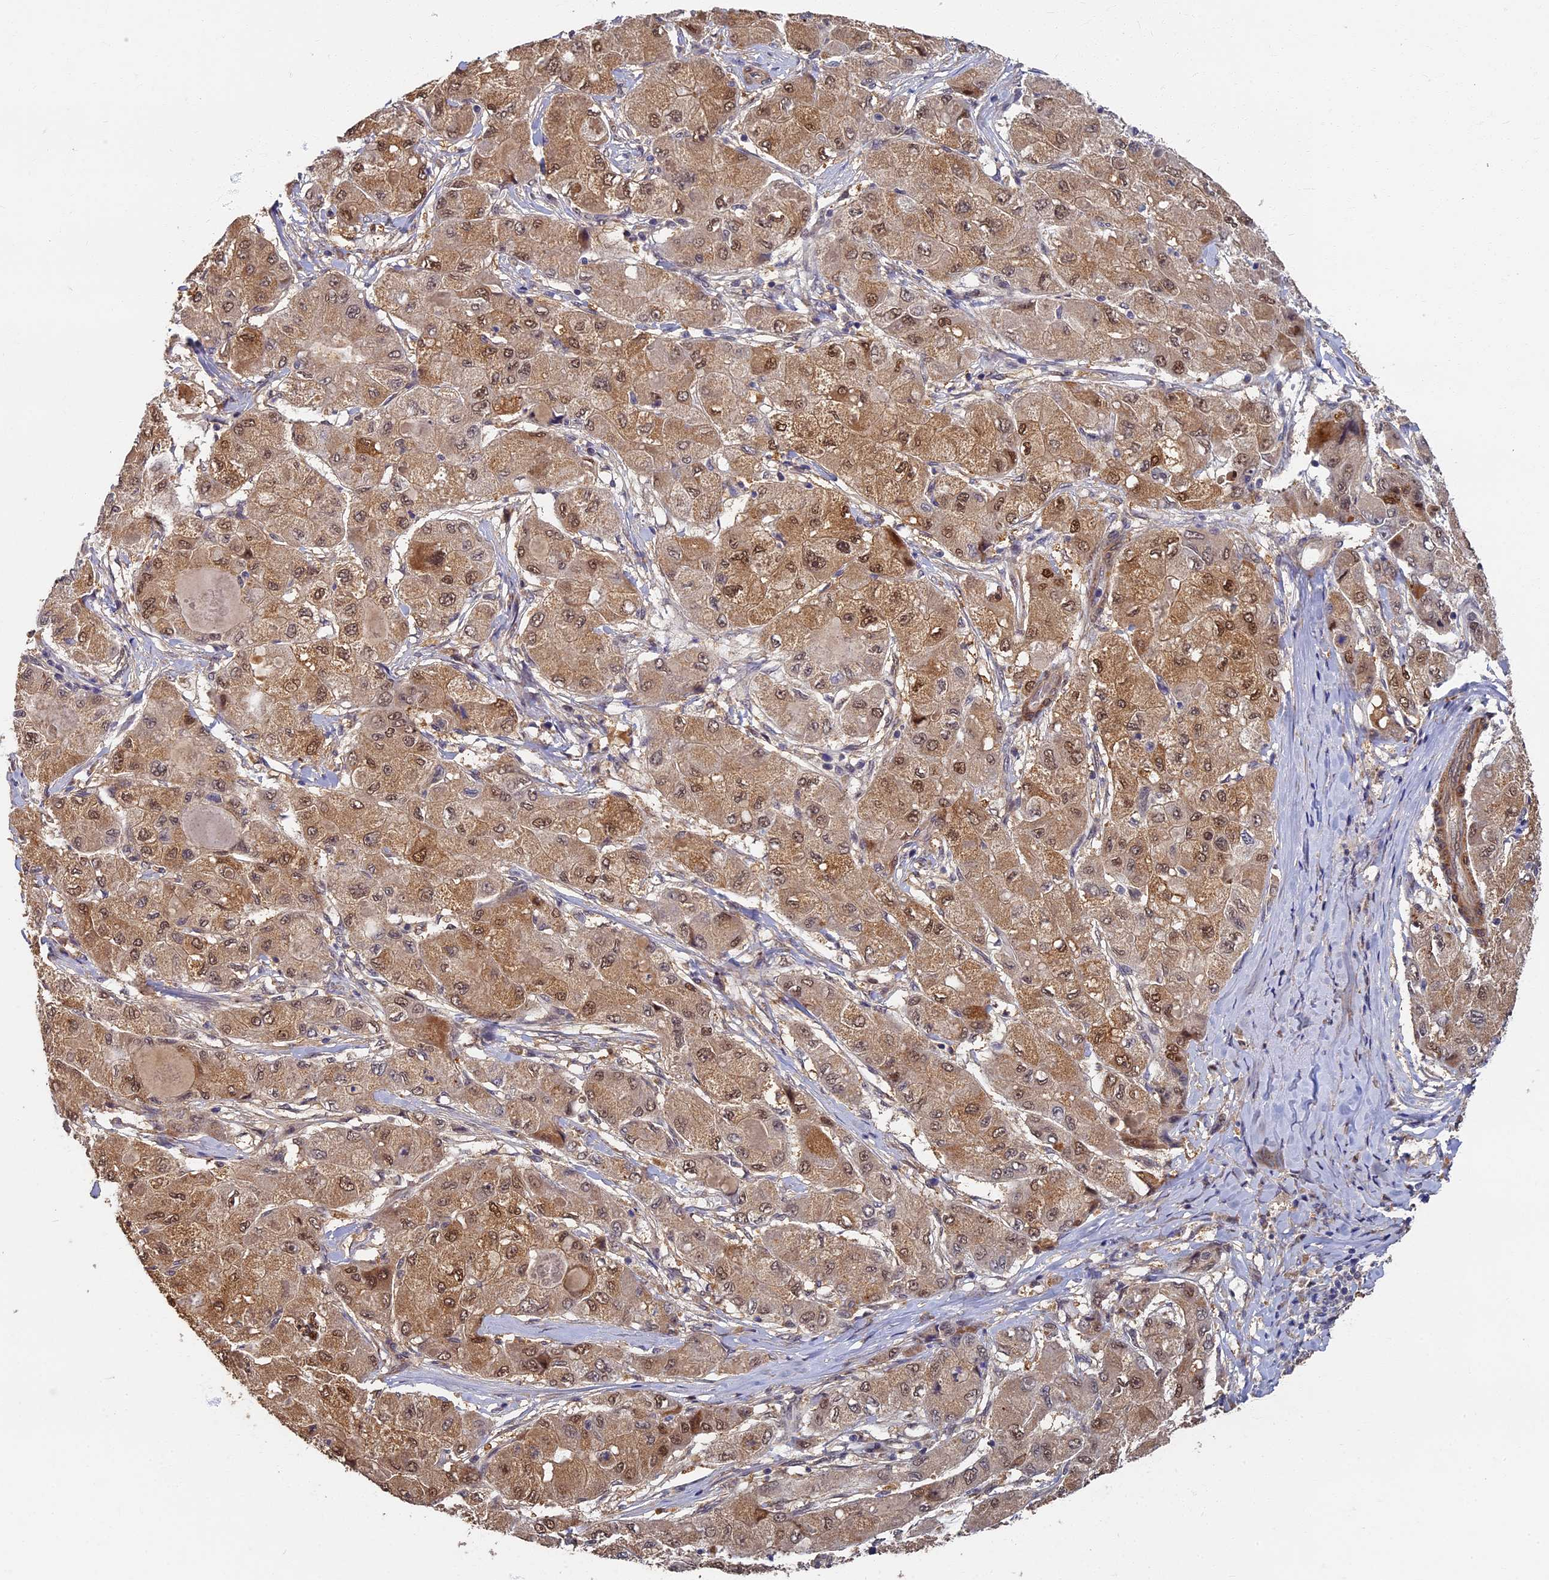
{"staining": {"intensity": "moderate", "quantity": ">75%", "location": "cytoplasmic/membranous,nuclear"}, "tissue": "liver cancer", "cell_type": "Tumor cells", "image_type": "cancer", "snomed": [{"axis": "morphology", "description": "Carcinoma, Hepatocellular, NOS"}, {"axis": "topography", "description": "Liver"}], "caption": "Liver hepatocellular carcinoma tissue displays moderate cytoplasmic/membranous and nuclear positivity in approximately >75% of tumor cells, visualized by immunohistochemistry.", "gene": "RSPH3", "patient": {"sex": "male", "age": 80}}